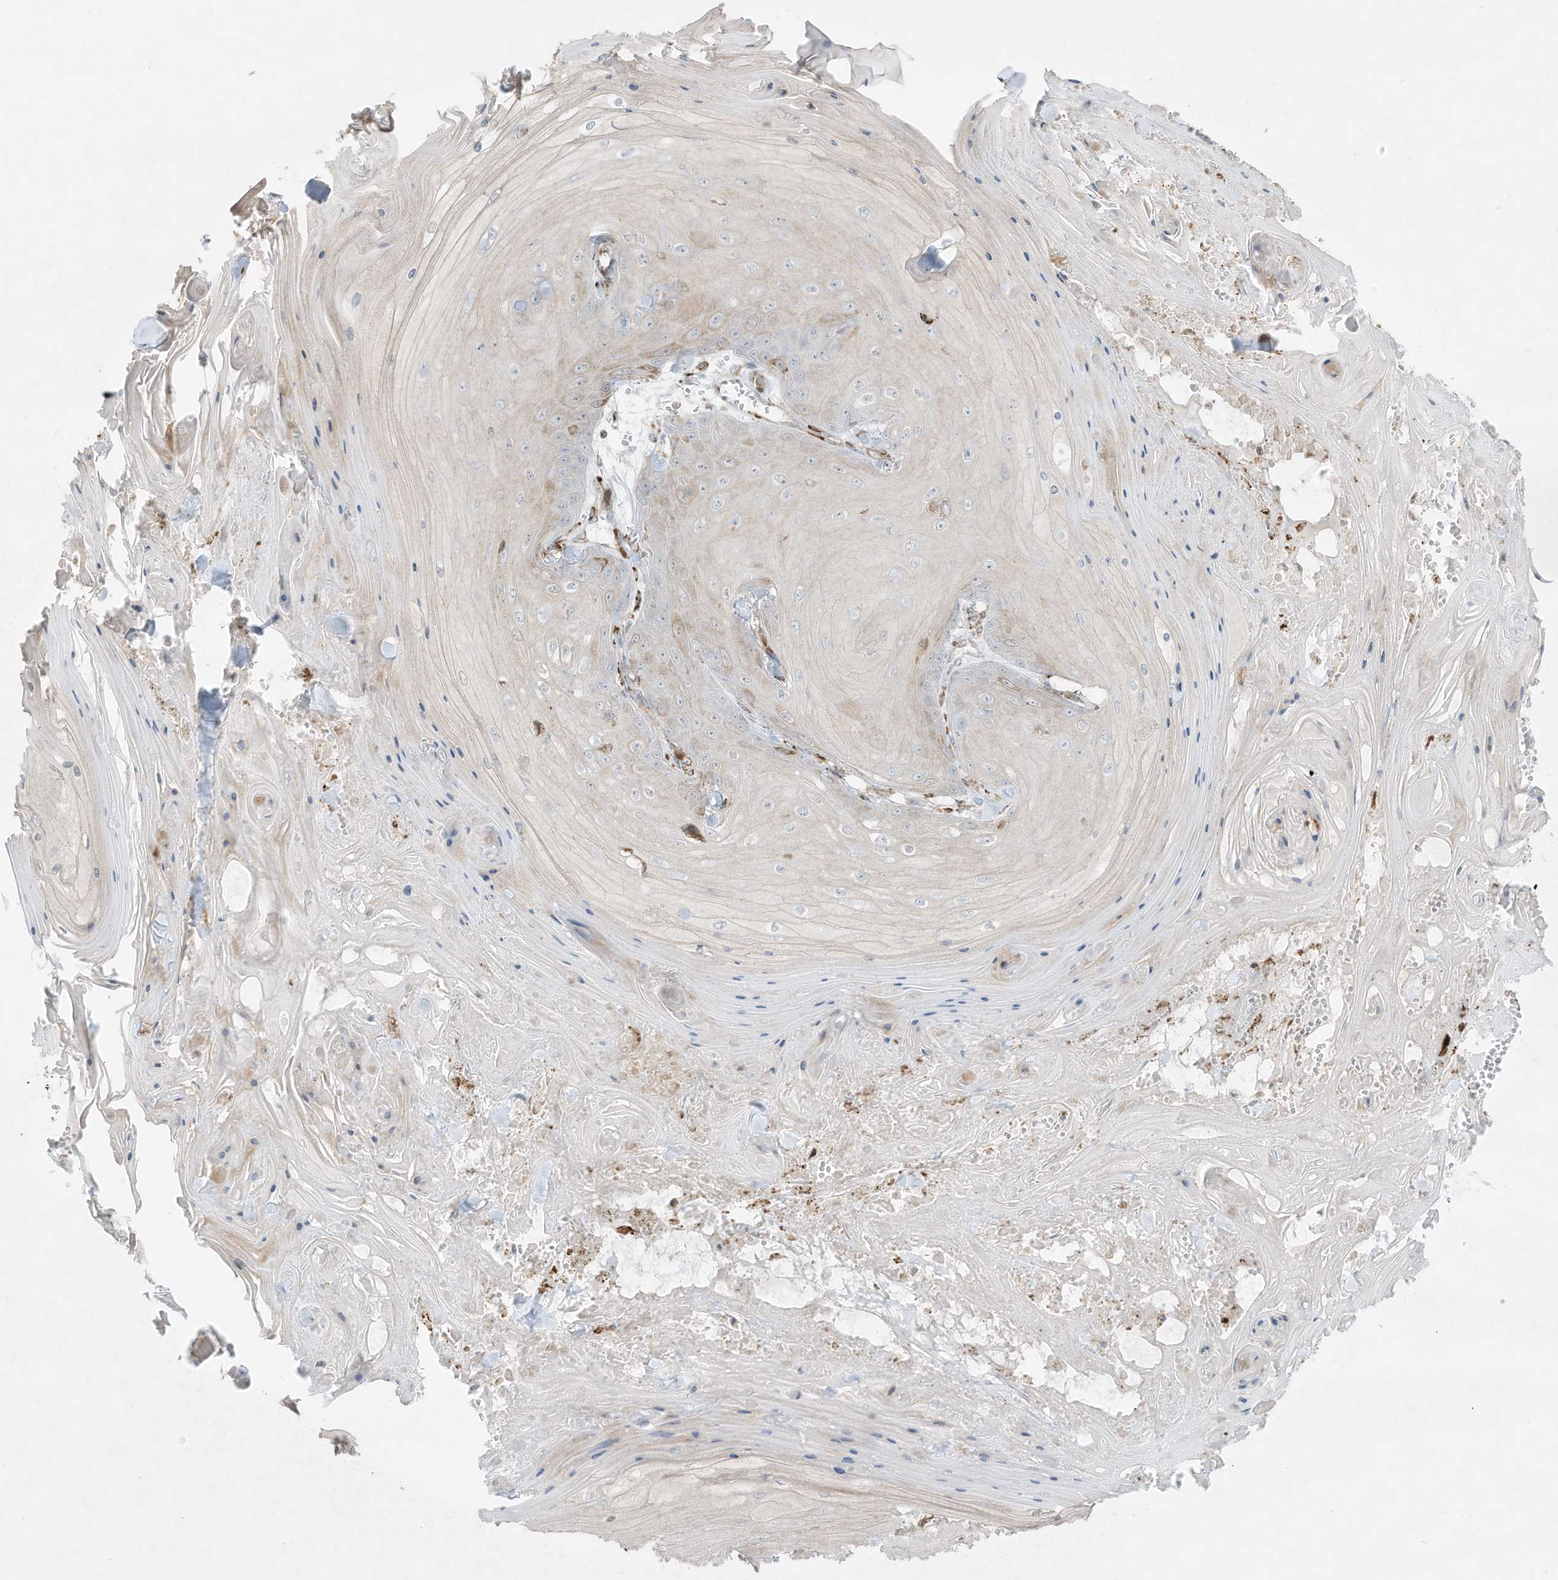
{"staining": {"intensity": "moderate", "quantity": "<25%", "location": "cytoplasmic/membranous"}, "tissue": "skin cancer", "cell_type": "Tumor cells", "image_type": "cancer", "snomed": [{"axis": "morphology", "description": "Squamous cell carcinoma, NOS"}, {"axis": "topography", "description": "Skin"}], "caption": "Immunohistochemistry (IHC) staining of skin cancer, which demonstrates low levels of moderate cytoplasmic/membranous staining in approximately <25% of tumor cells indicating moderate cytoplasmic/membranous protein positivity. The staining was performed using DAB (3,3'-diaminobenzidine) (brown) for protein detection and nuclei were counterstained in hematoxylin (blue).", "gene": "PTK6", "patient": {"sex": "male", "age": 74}}